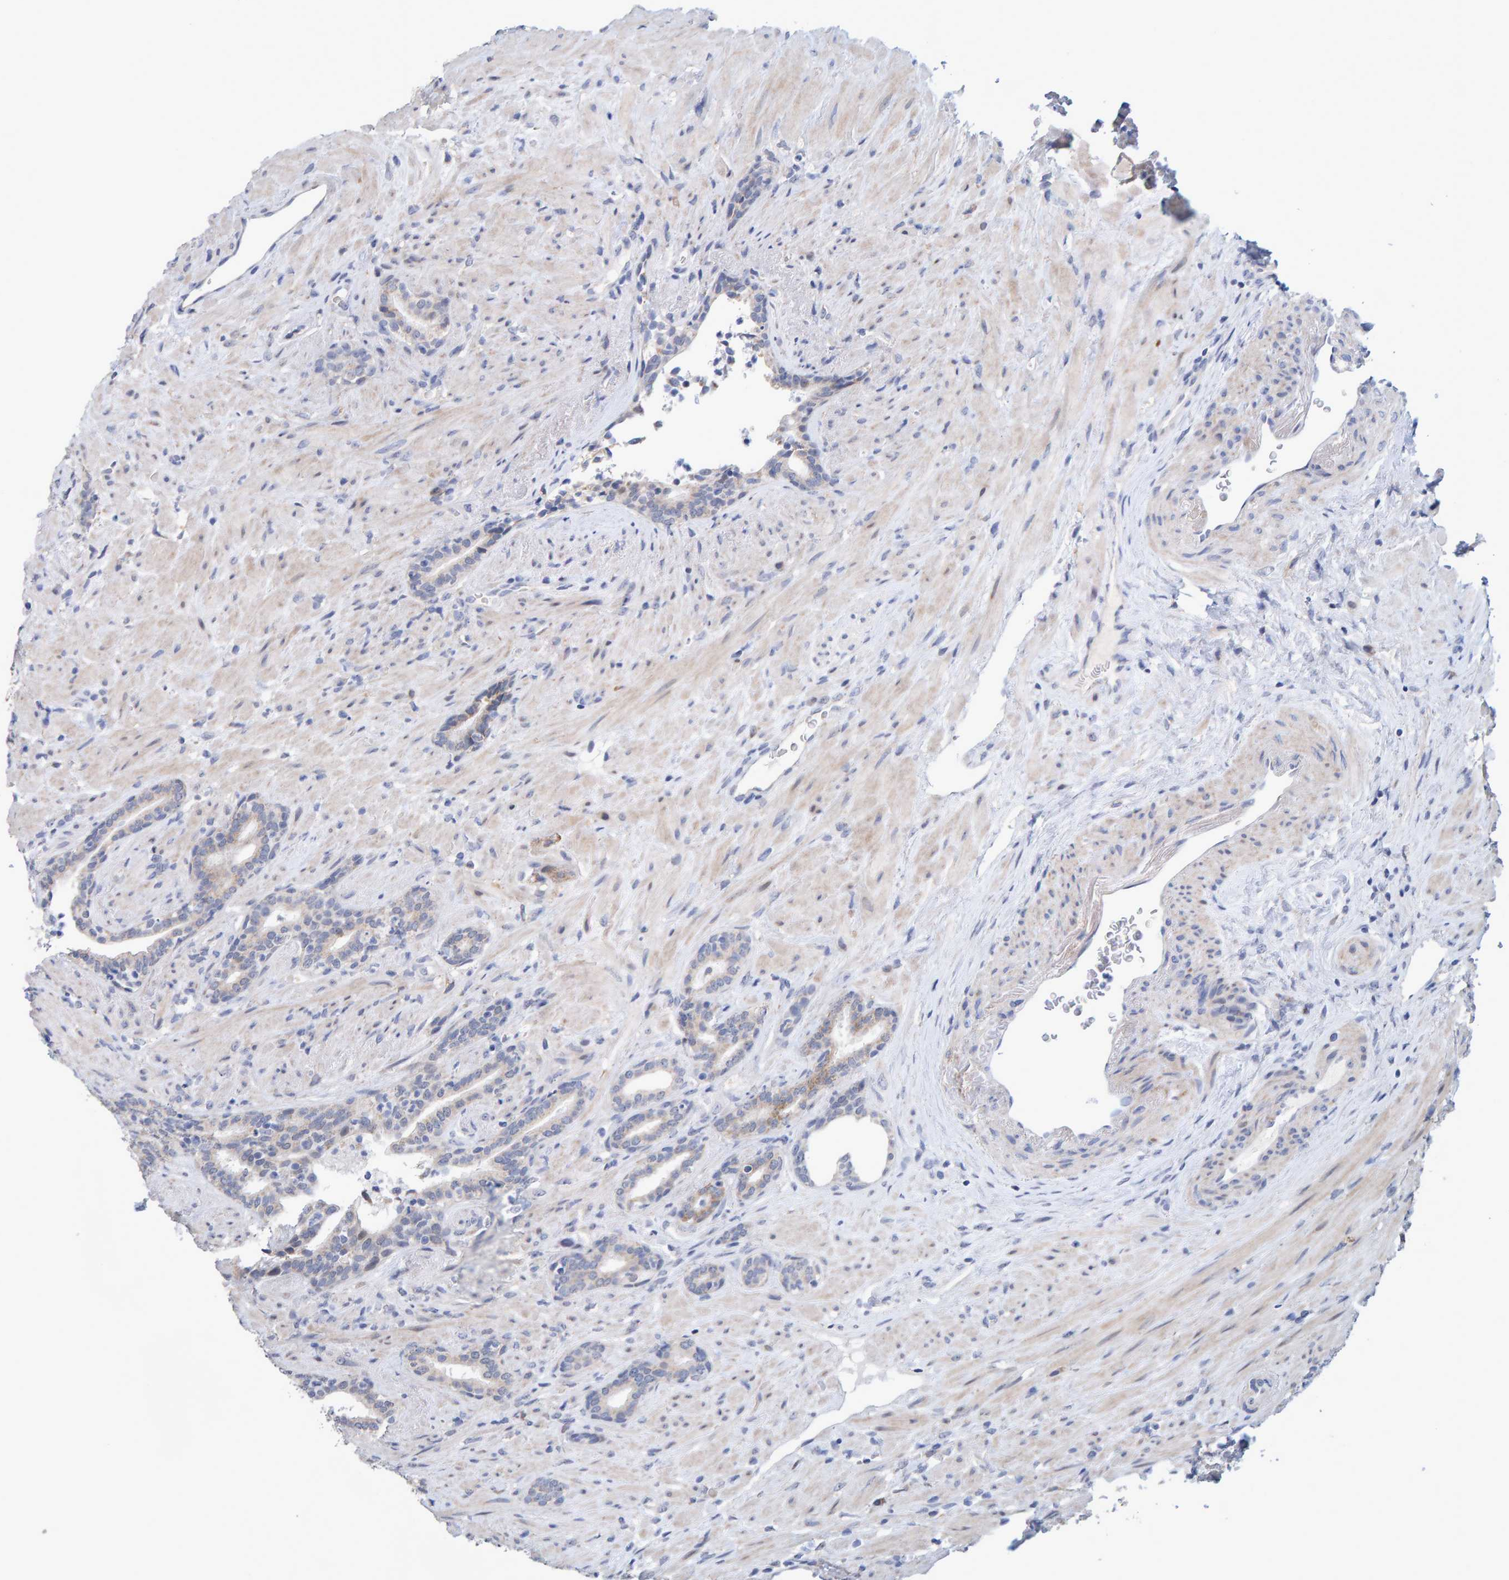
{"staining": {"intensity": "weak", "quantity": "<25%", "location": "cytoplasmic/membranous"}, "tissue": "prostate cancer", "cell_type": "Tumor cells", "image_type": "cancer", "snomed": [{"axis": "morphology", "description": "Adenocarcinoma, High grade"}, {"axis": "topography", "description": "Prostate"}], "caption": "IHC image of prostate cancer (high-grade adenocarcinoma) stained for a protein (brown), which displays no positivity in tumor cells.", "gene": "USP43", "patient": {"sex": "male", "age": 71}}